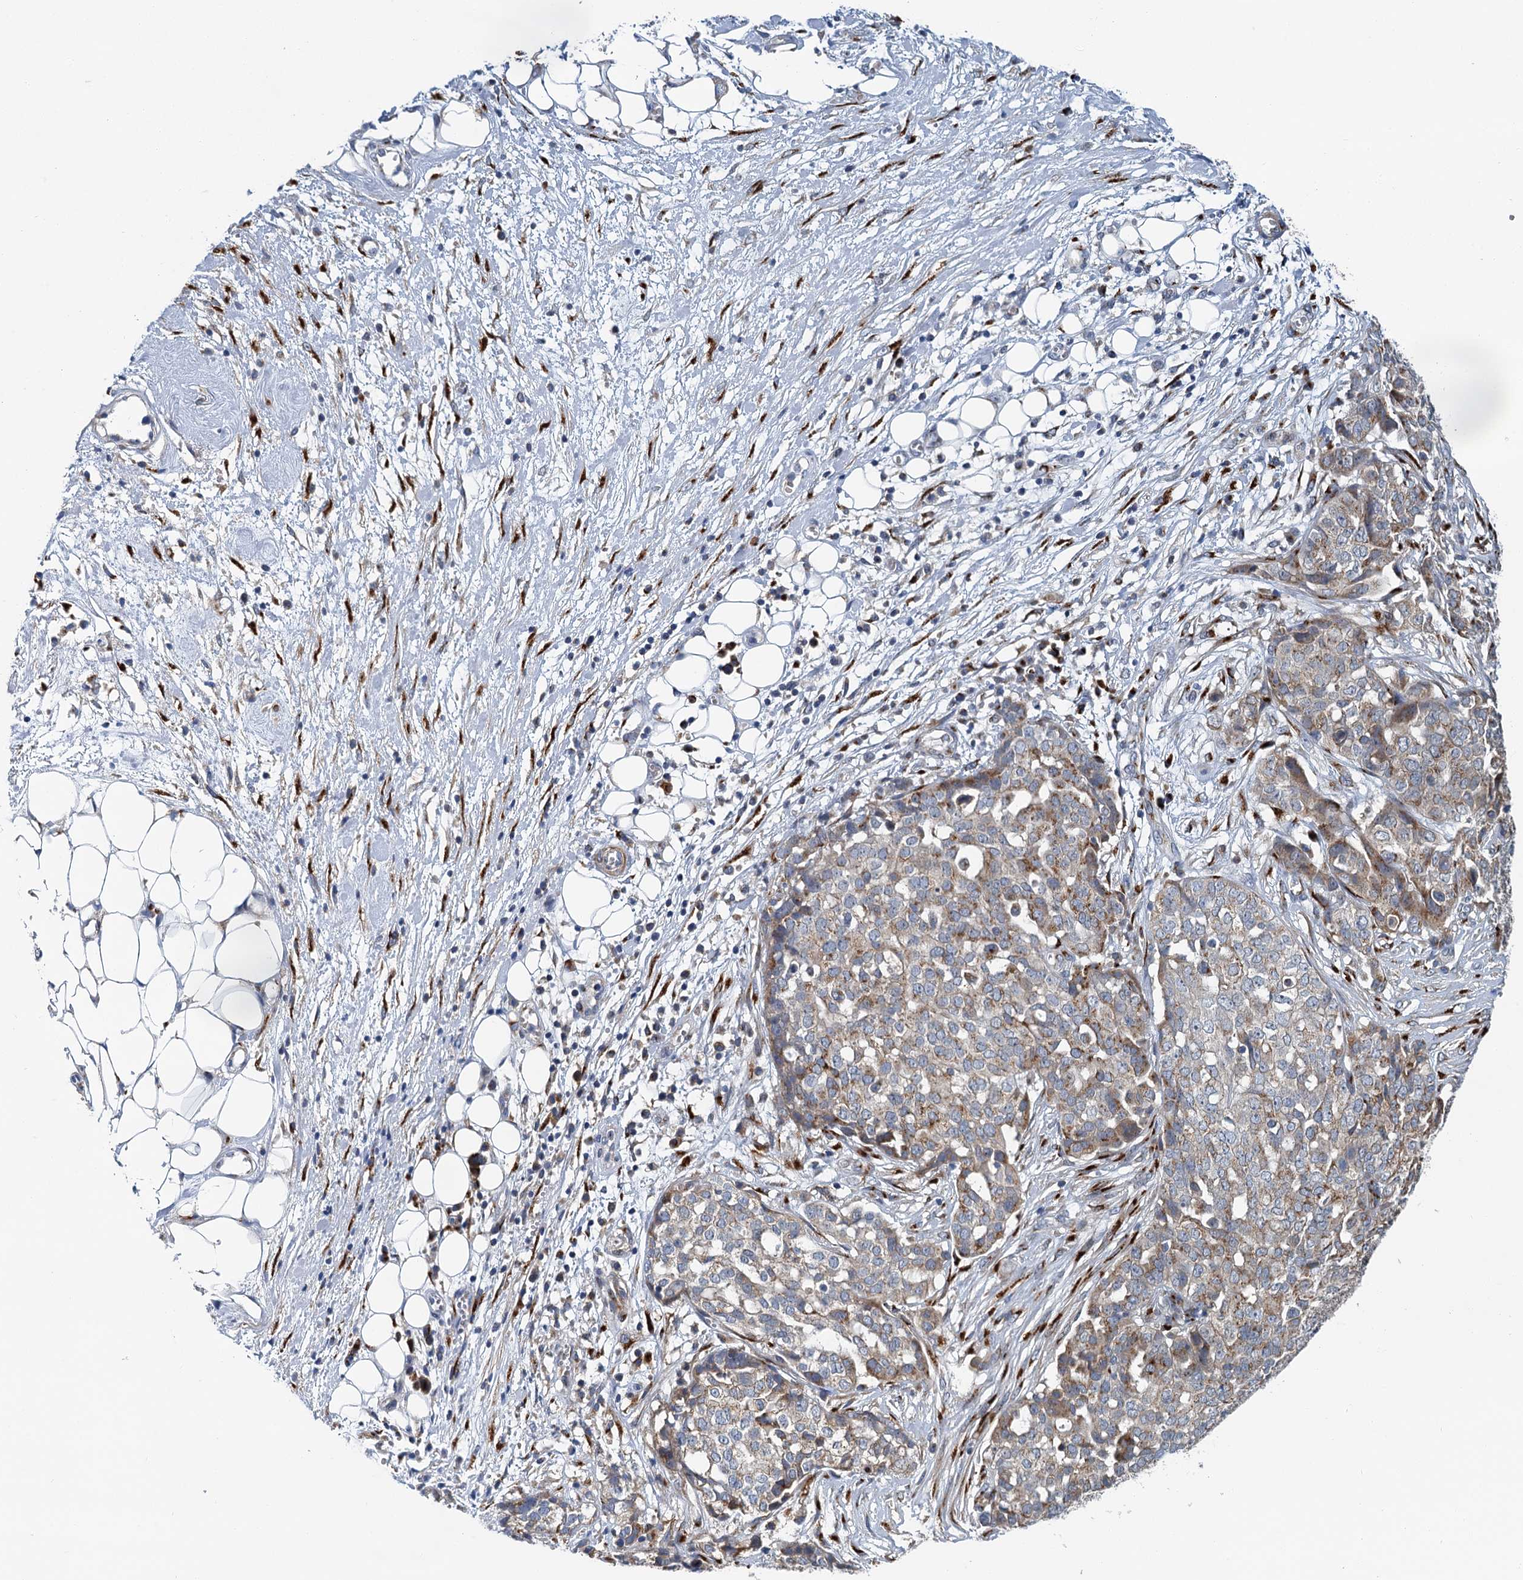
{"staining": {"intensity": "weak", "quantity": ">75%", "location": "cytoplasmic/membranous"}, "tissue": "ovarian cancer", "cell_type": "Tumor cells", "image_type": "cancer", "snomed": [{"axis": "morphology", "description": "Cystadenocarcinoma, serous, NOS"}, {"axis": "topography", "description": "Soft tissue"}, {"axis": "topography", "description": "Ovary"}], "caption": "Tumor cells demonstrate low levels of weak cytoplasmic/membranous staining in about >75% of cells in human ovarian cancer.", "gene": "BET1L", "patient": {"sex": "female", "age": 57}}